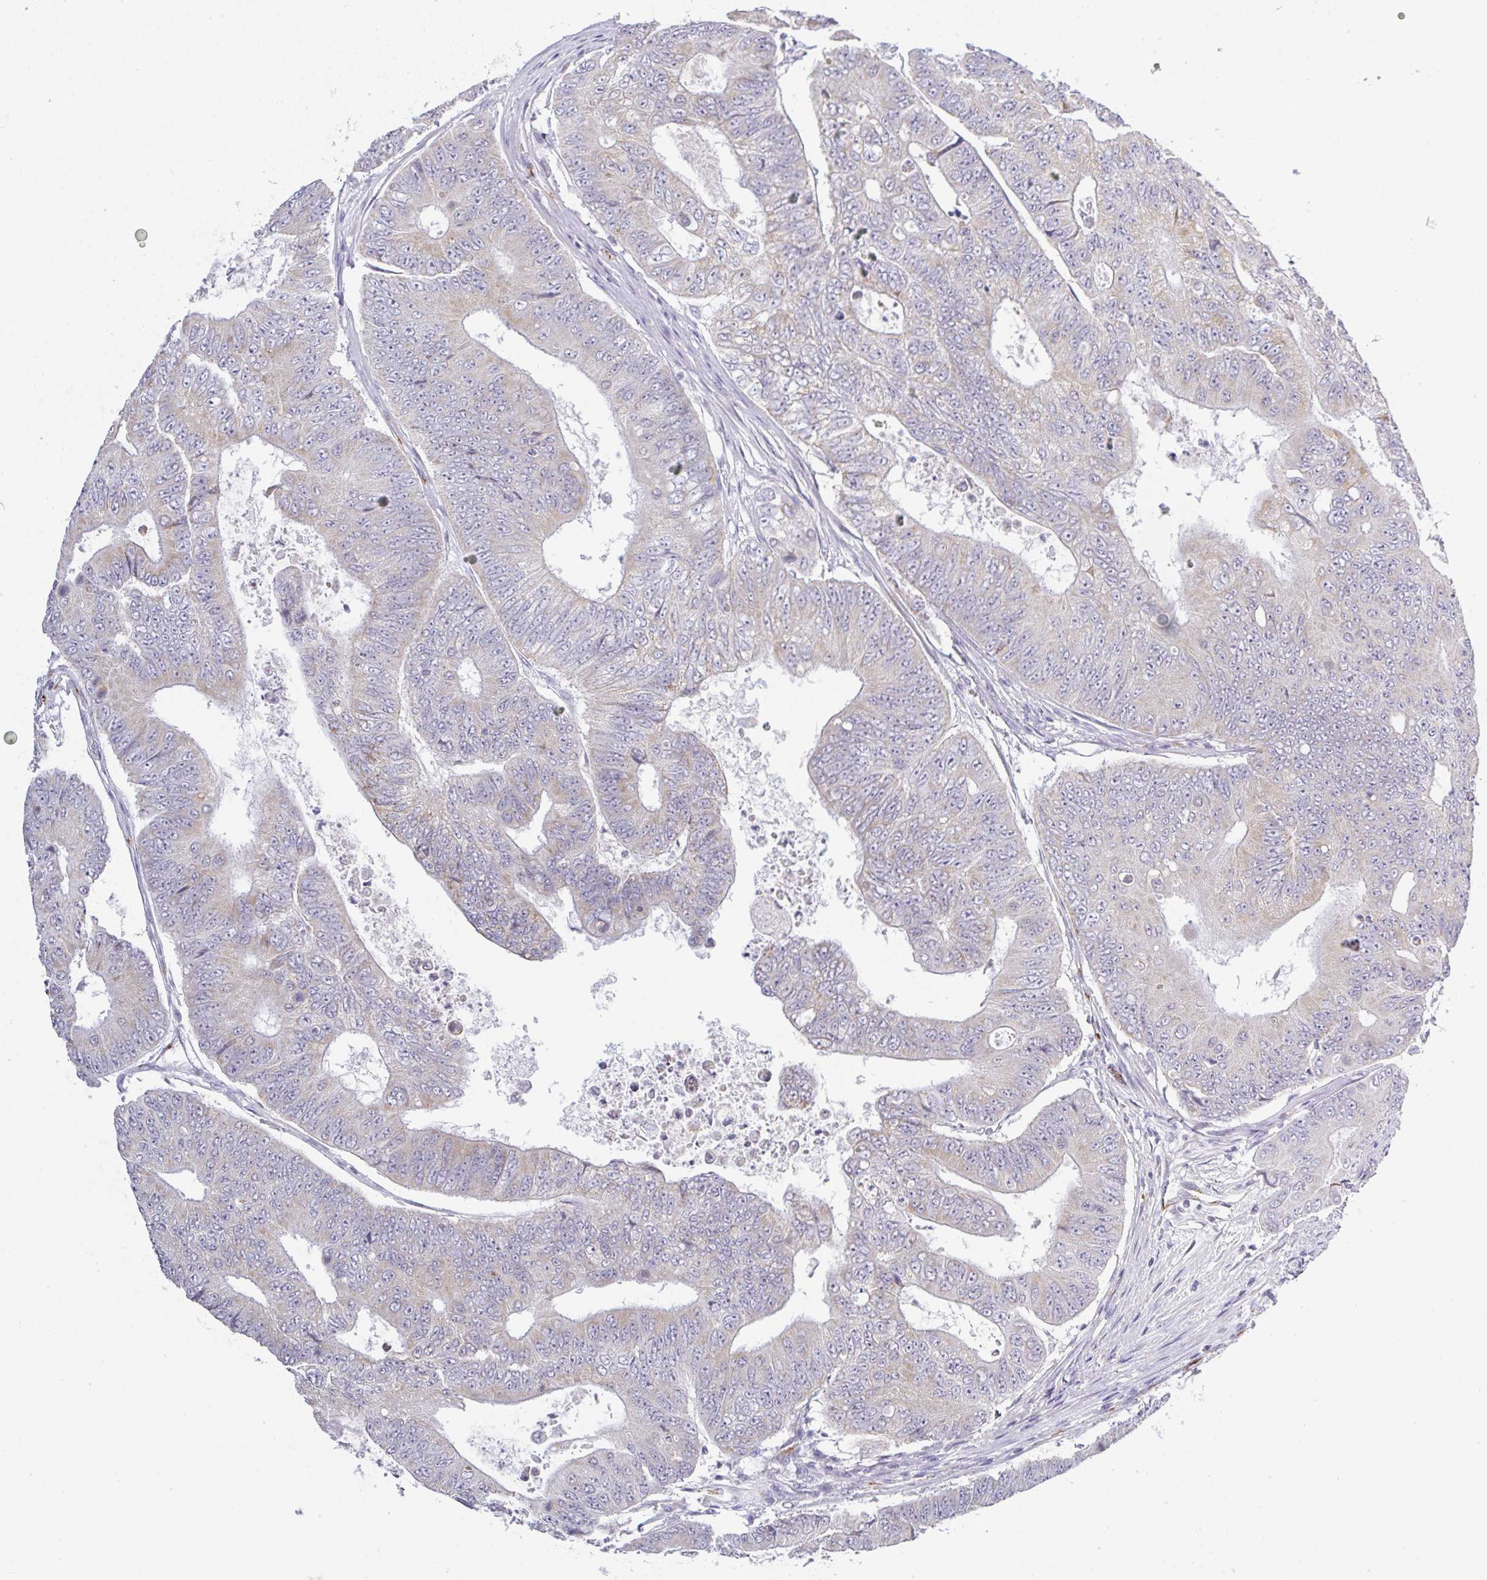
{"staining": {"intensity": "negative", "quantity": "none", "location": "none"}, "tissue": "colorectal cancer", "cell_type": "Tumor cells", "image_type": "cancer", "snomed": [{"axis": "morphology", "description": "Adenocarcinoma, NOS"}, {"axis": "topography", "description": "Colon"}], "caption": "Photomicrograph shows no protein expression in tumor cells of colorectal cancer tissue. The staining was performed using DAB to visualize the protein expression in brown, while the nuclei were stained in blue with hematoxylin (Magnification: 20x).", "gene": "PLCD4", "patient": {"sex": "female", "age": 48}}